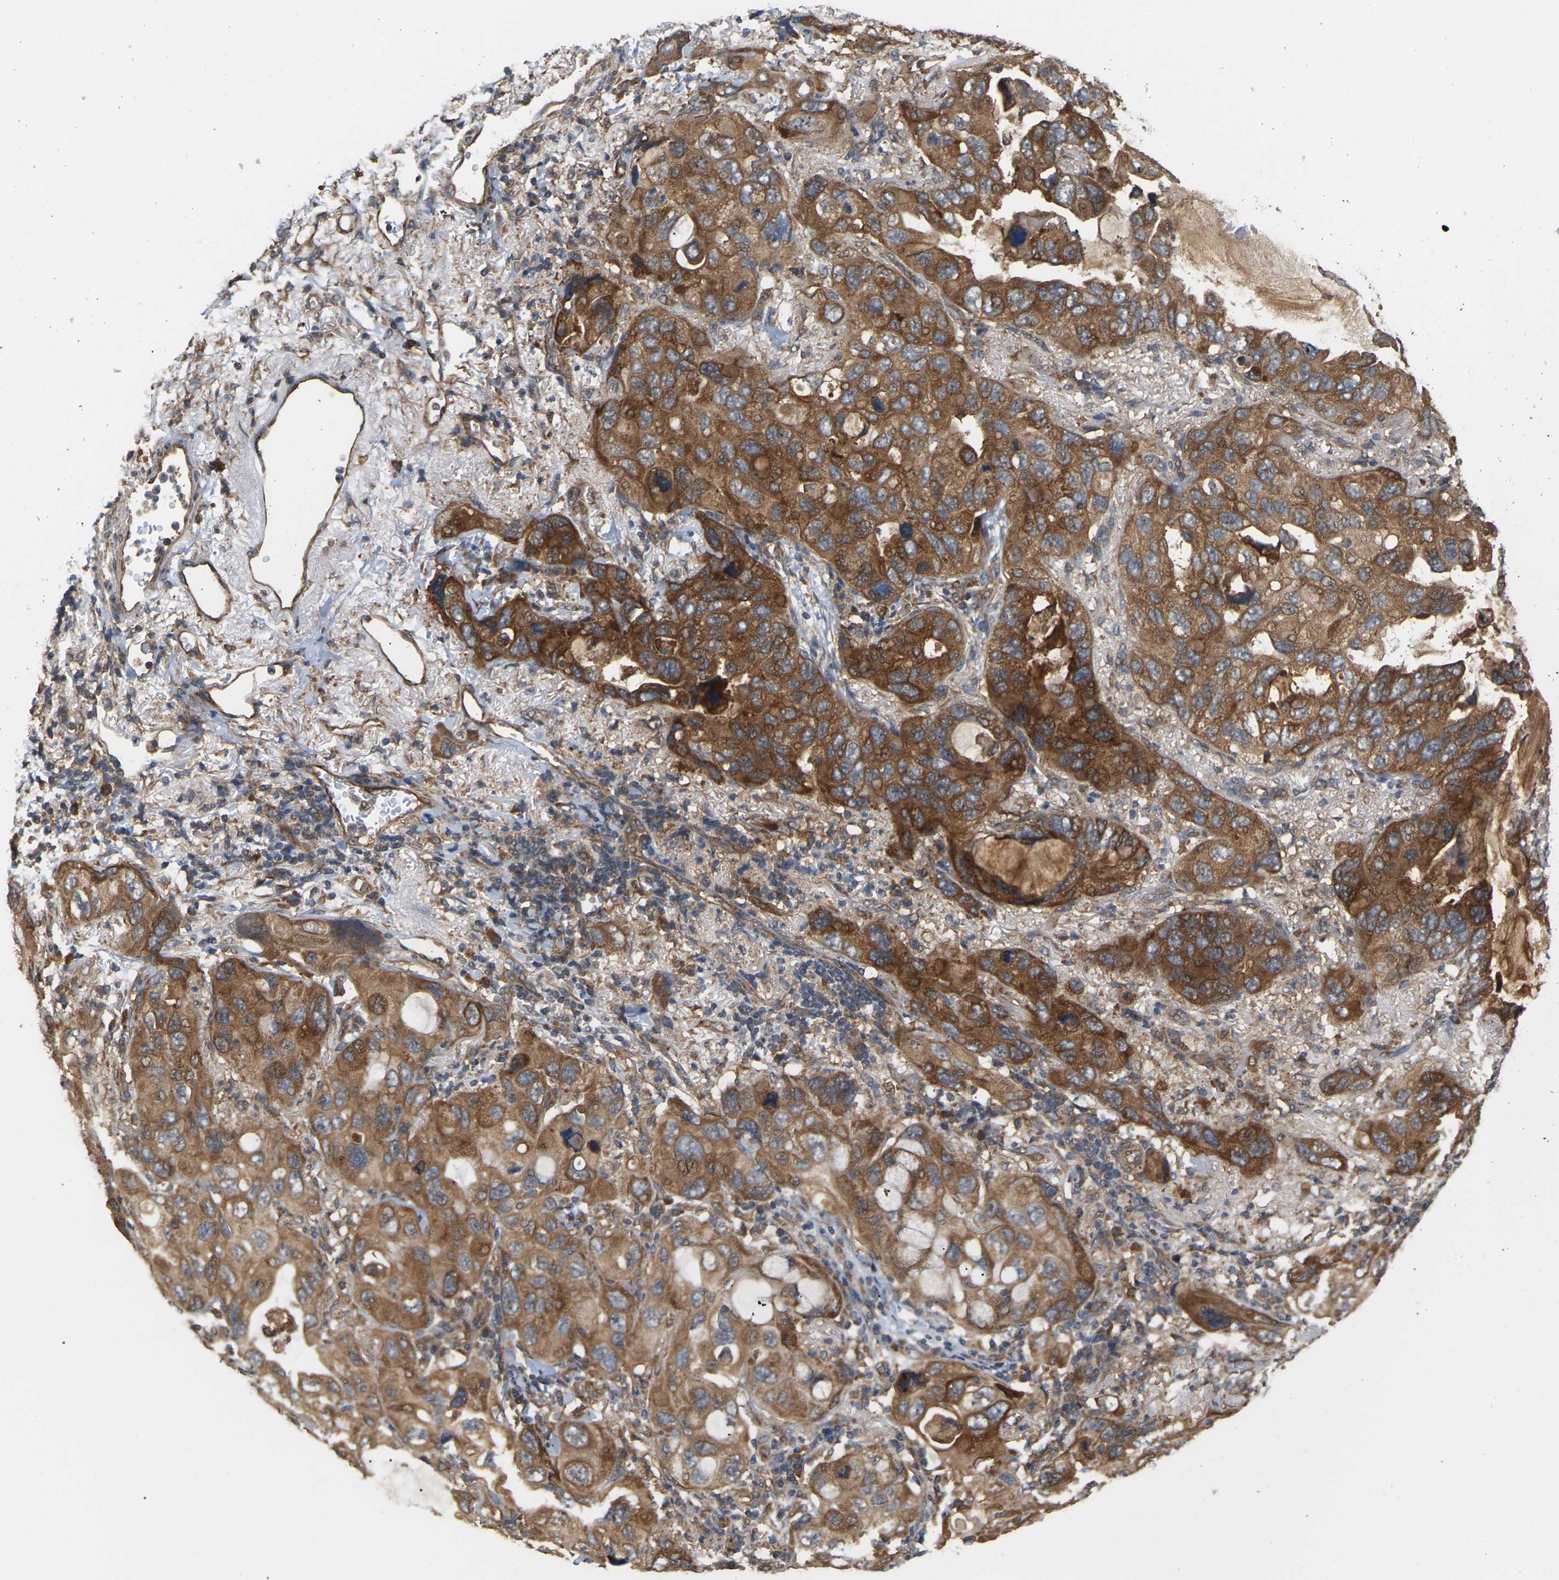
{"staining": {"intensity": "strong", "quantity": ">75%", "location": "cytoplasmic/membranous"}, "tissue": "lung cancer", "cell_type": "Tumor cells", "image_type": "cancer", "snomed": [{"axis": "morphology", "description": "Squamous cell carcinoma, NOS"}, {"axis": "topography", "description": "Lung"}], "caption": "Immunohistochemistry (DAB) staining of human squamous cell carcinoma (lung) shows strong cytoplasmic/membranous protein staining in about >75% of tumor cells.", "gene": "NRAS", "patient": {"sex": "female", "age": 73}}